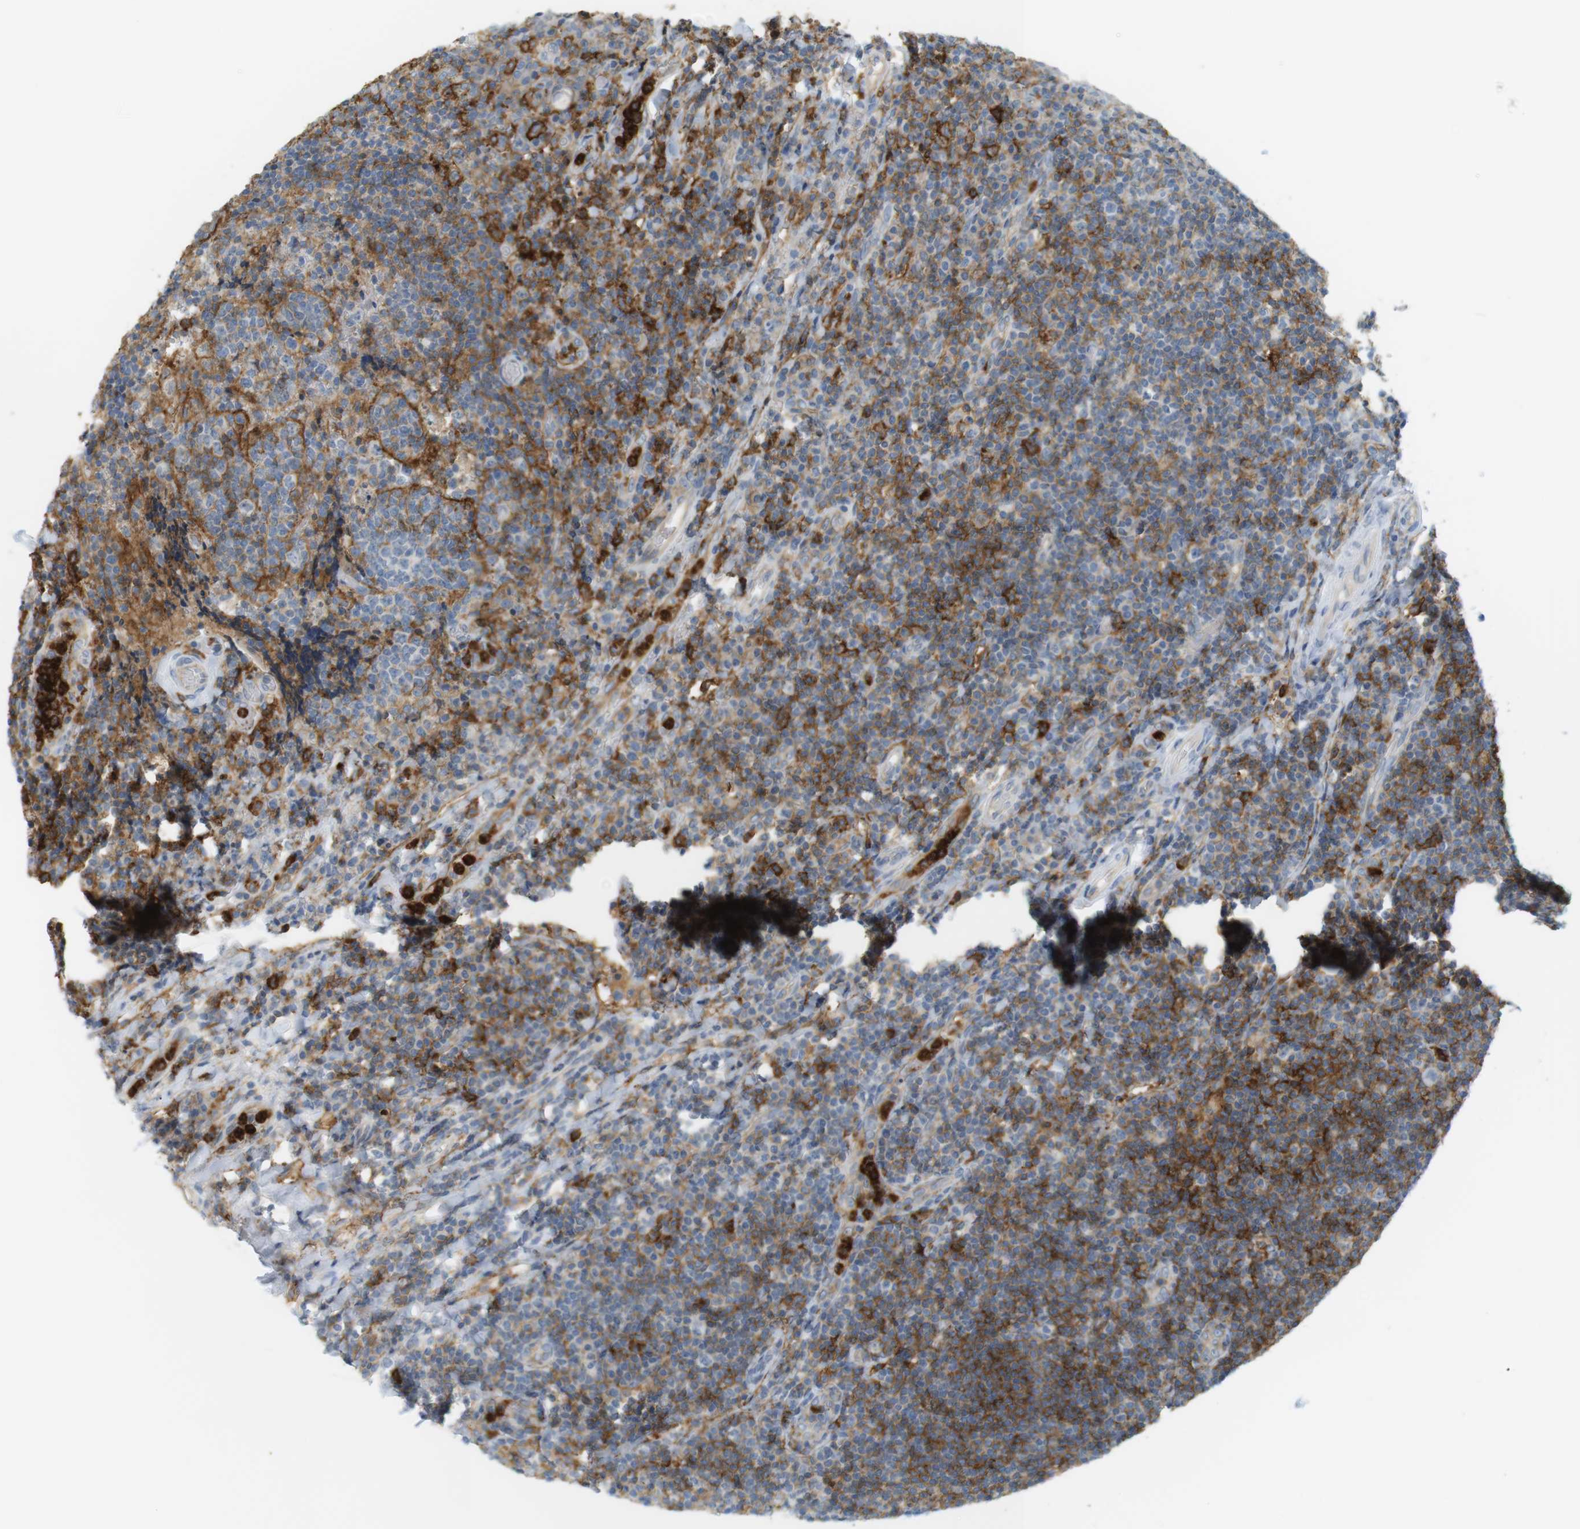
{"staining": {"intensity": "moderate", "quantity": ">75%", "location": "cytoplasmic/membranous"}, "tissue": "tonsil", "cell_type": "Germinal center cells", "image_type": "normal", "snomed": [{"axis": "morphology", "description": "Normal tissue, NOS"}, {"axis": "topography", "description": "Tonsil"}], "caption": "DAB (3,3'-diaminobenzidine) immunohistochemical staining of normal tonsil exhibits moderate cytoplasmic/membranous protein positivity in about >75% of germinal center cells.", "gene": "SIRPA", "patient": {"sex": "male", "age": 17}}